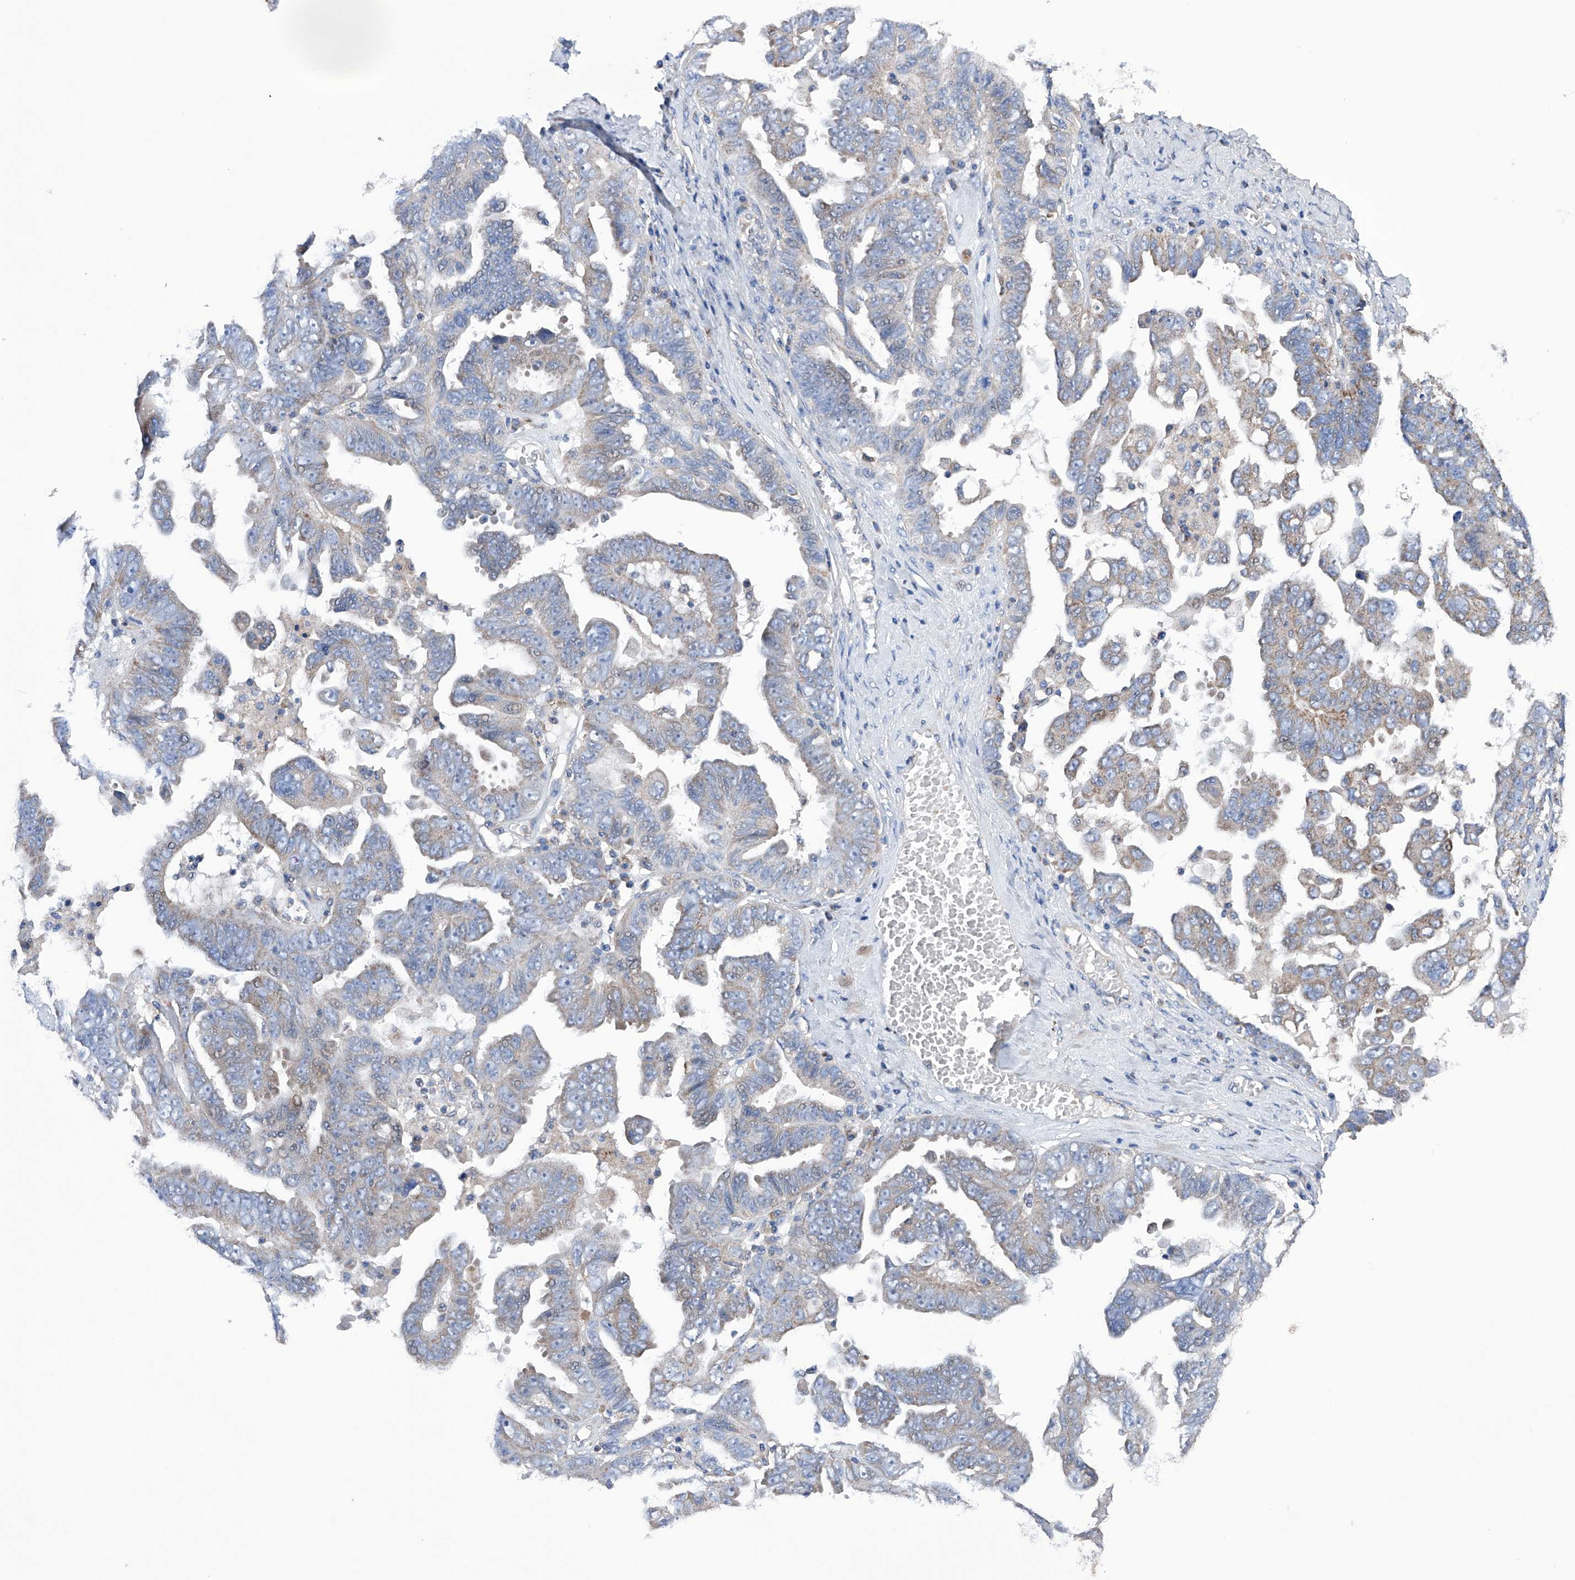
{"staining": {"intensity": "weak", "quantity": "<25%", "location": "cytoplasmic/membranous"}, "tissue": "ovarian cancer", "cell_type": "Tumor cells", "image_type": "cancer", "snomed": [{"axis": "morphology", "description": "Carcinoma, endometroid"}, {"axis": "topography", "description": "Ovary"}], "caption": "DAB (3,3'-diaminobenzidine) immunohistochemical staining of ovarian cancer demonstrates no significant expression in tumor cells.", "gene": "EFCAB2", "patient": {"sex": "female", "age": 62}}